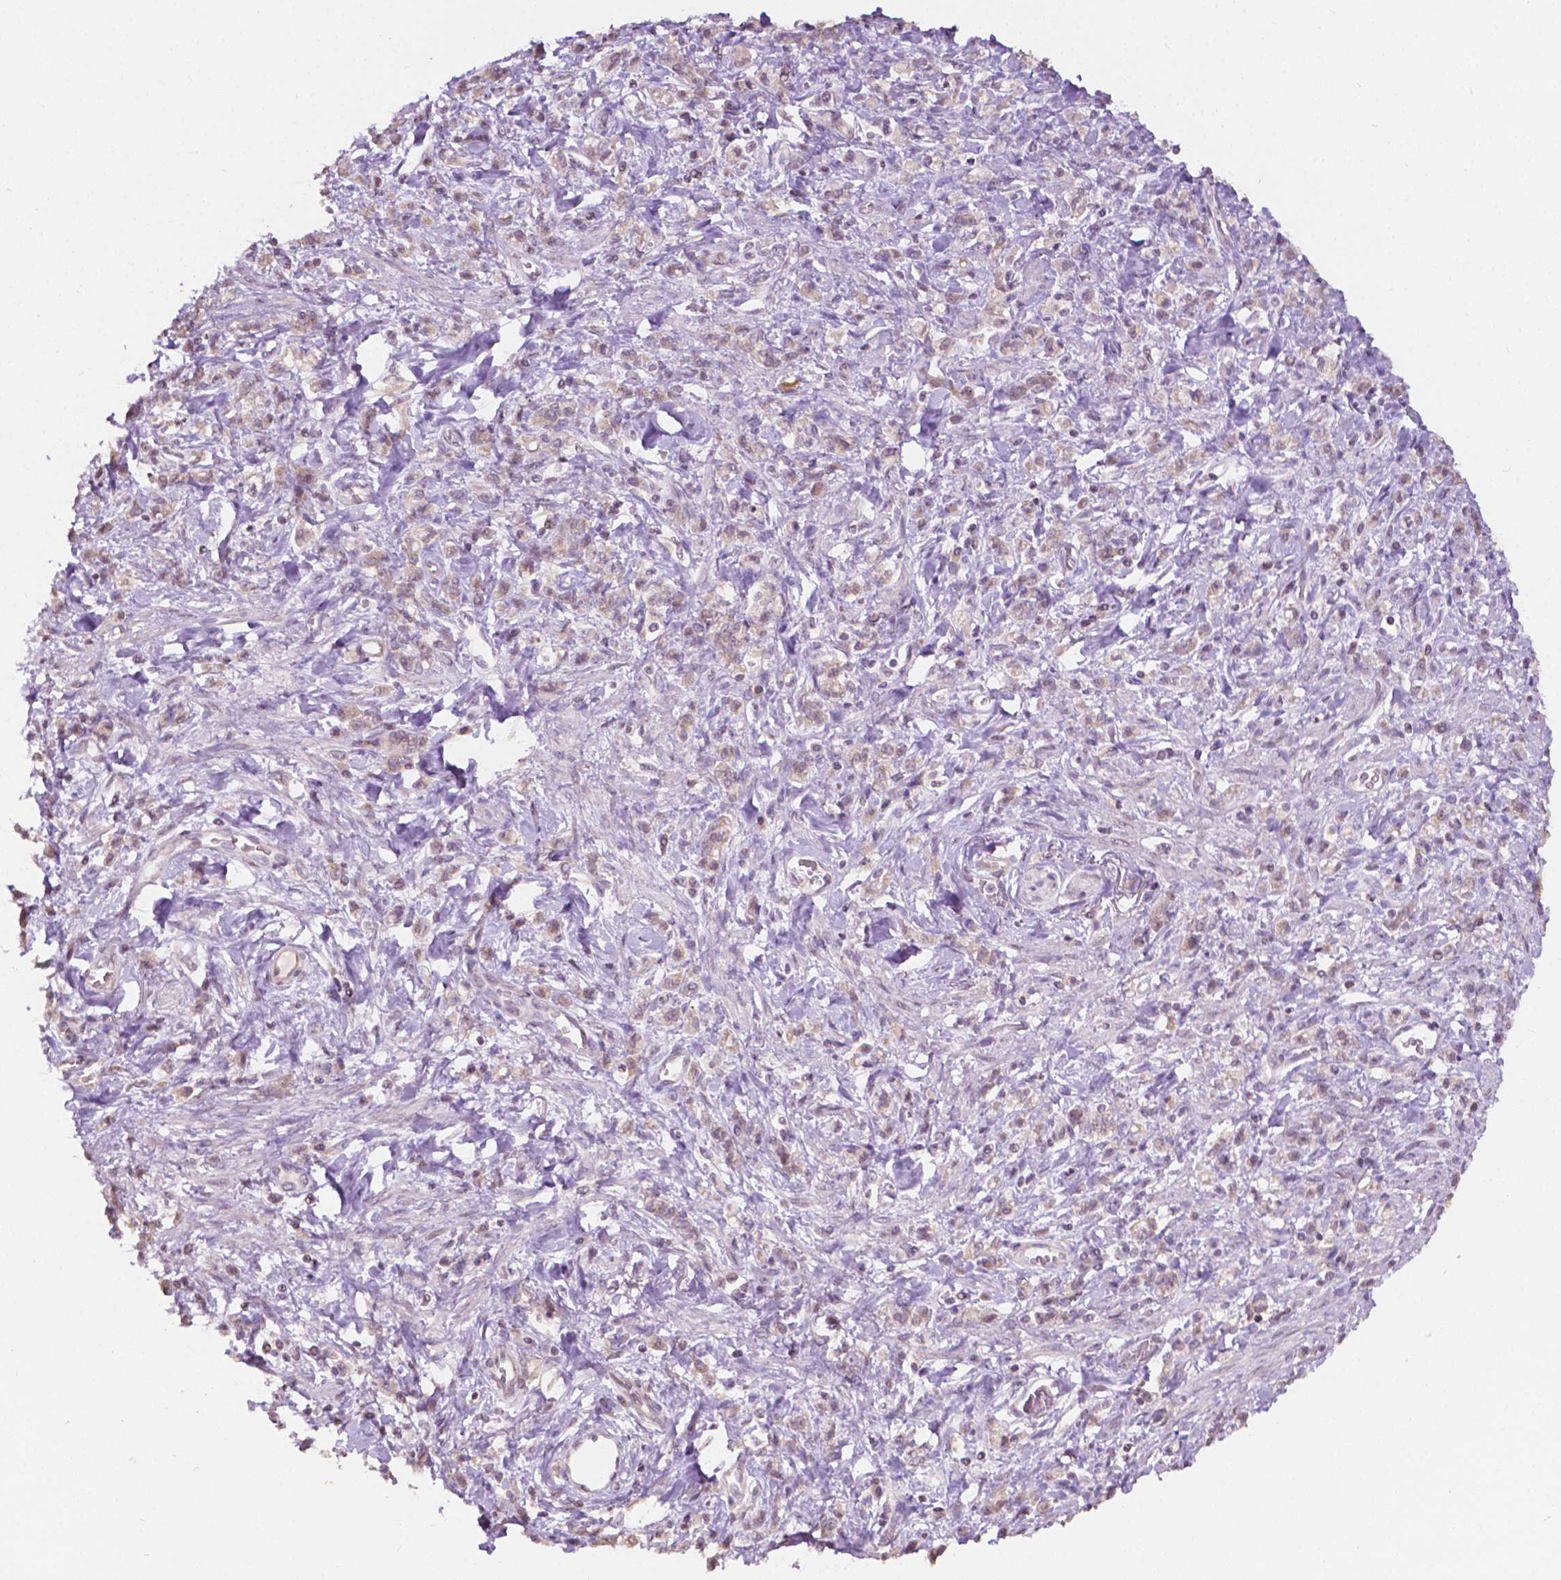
{"staining": {"intensity": "weak", "quantity": ">75%", "location": "cytoplasmic/membranous"}, "tissue": "stomach cancer", "cell_type": "Tumor cells", "image_type": "cancer", "snomed": [{"axis": "morphology", "description": "Adenocarcinoma, NOS"}, {"axis": "topography", "description": "Stomach"}], "caption": "Immunohistochemical staining of human stomach adenocarcinoma exhibits low levels of weak cytoplasmic/membranous positivity in about >75% of tumor cells. The staining is performed using DAB (3,3'-diaminobenzidine) brown chromogen to label protein expression. The nuclei are counter-stained blue using hematoxylin.", "gene": "NOS1AP", "patient": {"sex": "male", "age": 77}}